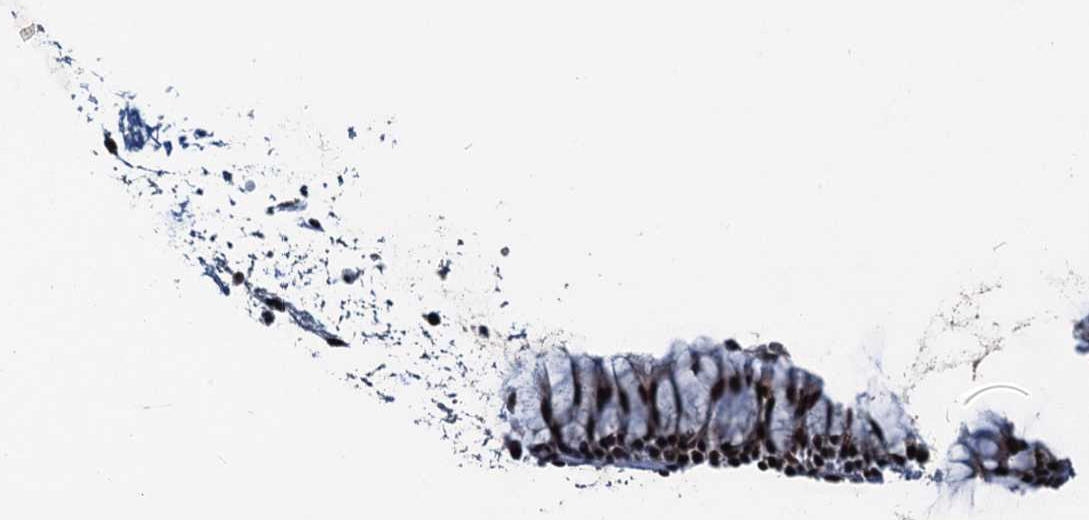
{"staining": {"intensity": "strong", "quantity": ">75%", "location": "nuclear"}, "tissue": "nasopharynx", "cell_type": "Respiratory epithelial cells", "image_type": "normal", "snomed": [{"axis": "morphology", "description": "Normal tissue, NOS"}, {"axis": "morphology", "description": "Inflammation, NOS"}, {"axis": "morphology", "description": "Malignant melanoma, Metastatic site"}, {"axis": "topography", "description": "Nasopharynx"}], "caption": "Immunohistochemistry (IHC) staining of normal nasopharynx, which demonstrates high levels of strong nuclear positivity in about >75% of respiratory epithelial cells indicating strong nuclear protein staining. The staining was performed using DAB (brown) for protein detection and nuclei were counterstained in hematoxylin (blue).", "gene": "ZC3H18", "patient": {"sex": "male", "age": 70}}